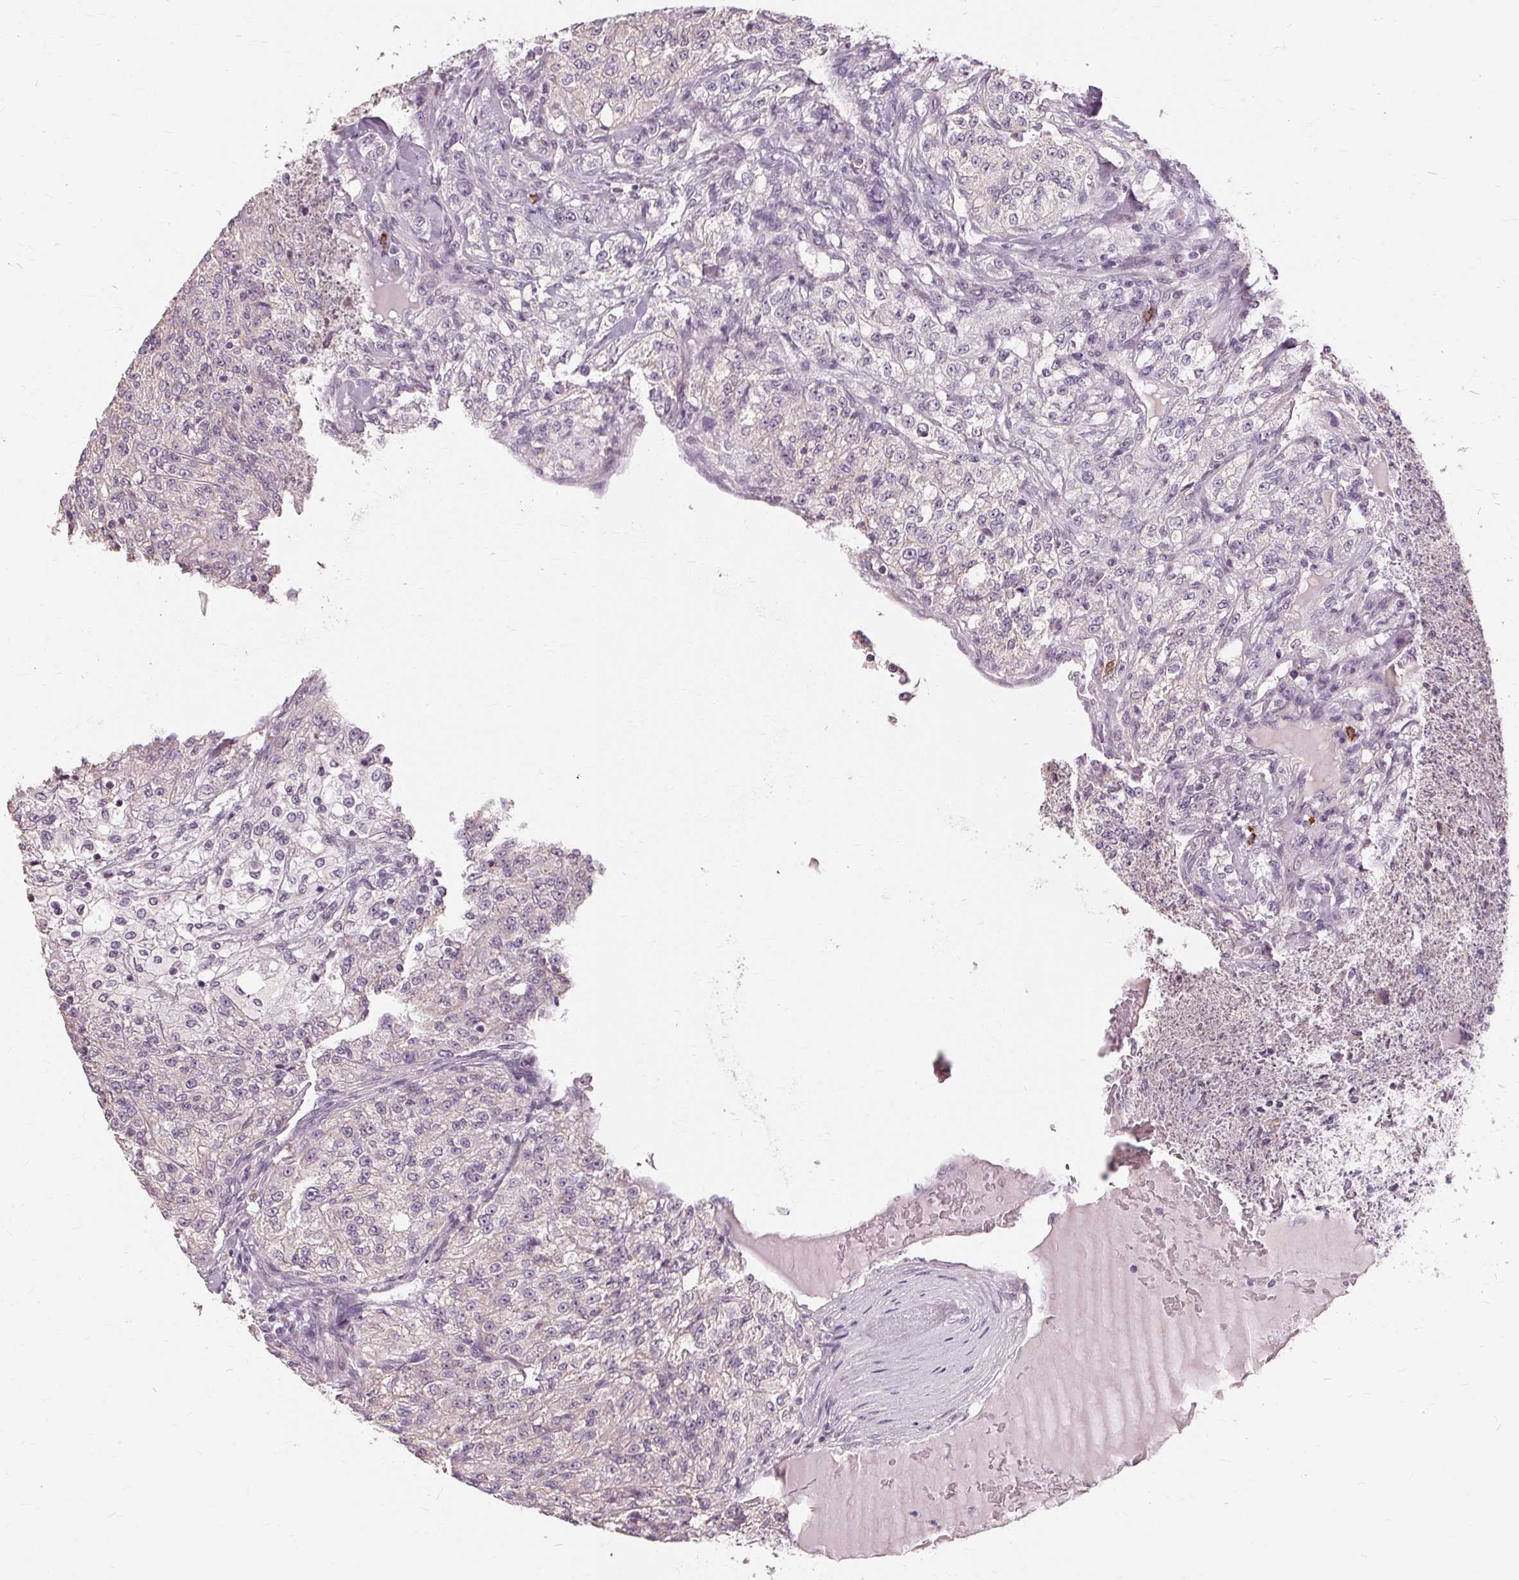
{"staining": {"intensity": "negative", "quantity": "none", "location": "none"}, "tissue": "renal cancer", "cell_type": "Tumor cells", "image_type": "cancer", "snomed": [{"axis": "morphology", "description": "Adenocarcinoma, NOS"}, {"axis": "topography", "description": "Kidney"}], "caption": "Image shows no protein expression in tumor cells of adenocarcinoma (renal) tissue.", "gene": "SIGLEC6", "patient": {"sex": "female", "age": 63}}